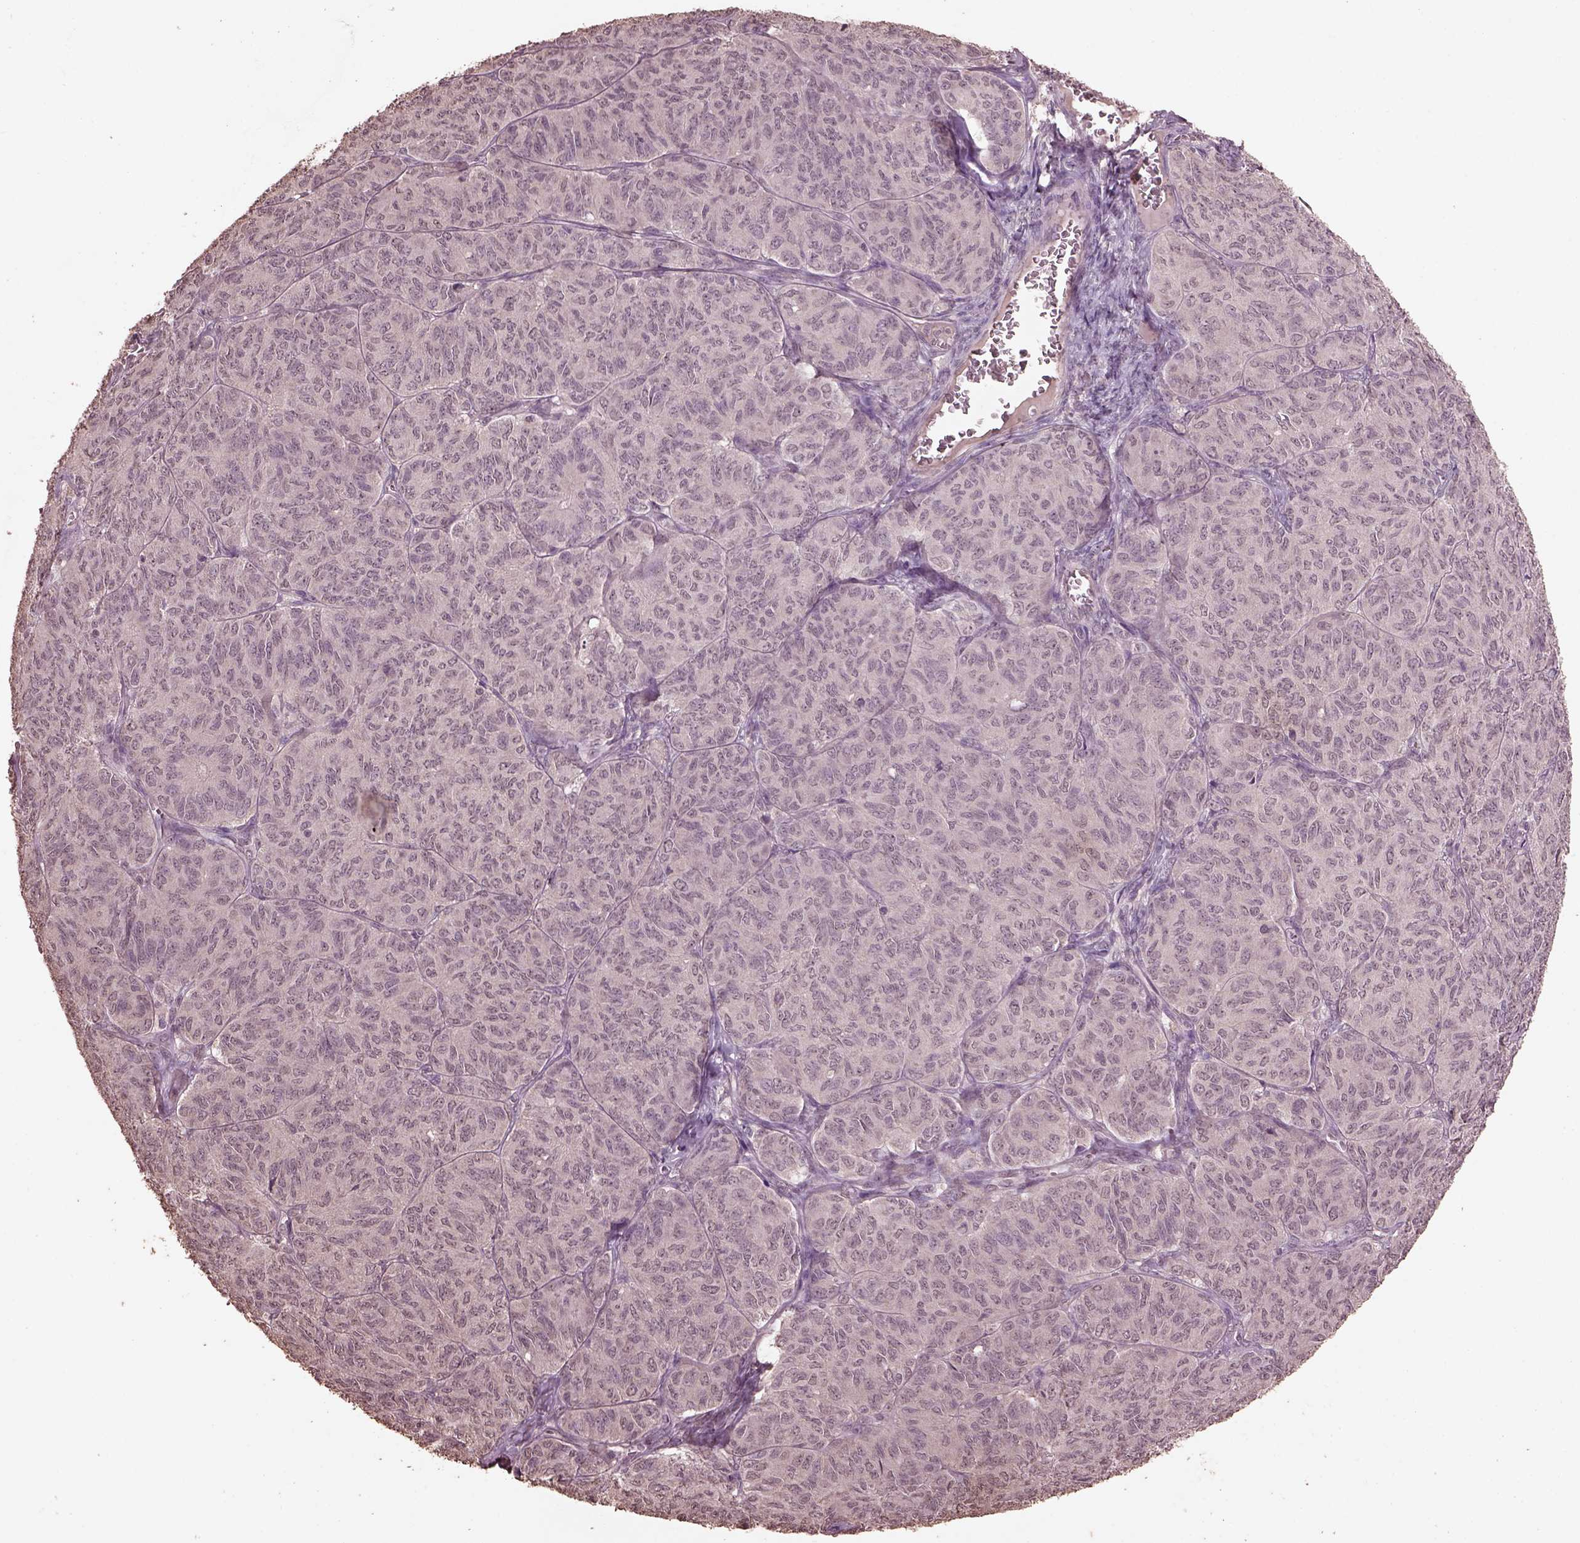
{"staining": {"intensity": "negative", "quantity": "none", "location": "none"}, "tissue": "ovarian cancer", "cell_type": "Tumor cells", "image_type": "cancer", "snomed": [{"axis": "morphology", "description": "Carcinoma, endometroid"}, {"axis": "topography", "description": "Ovary"}], "caption": "The immunohistochemistry histopathology image has no significant expression in tumor cells of ovarian cancer tissue.", "gene": "CPT1C", "patient": {"sex": "female", "age": 80}}